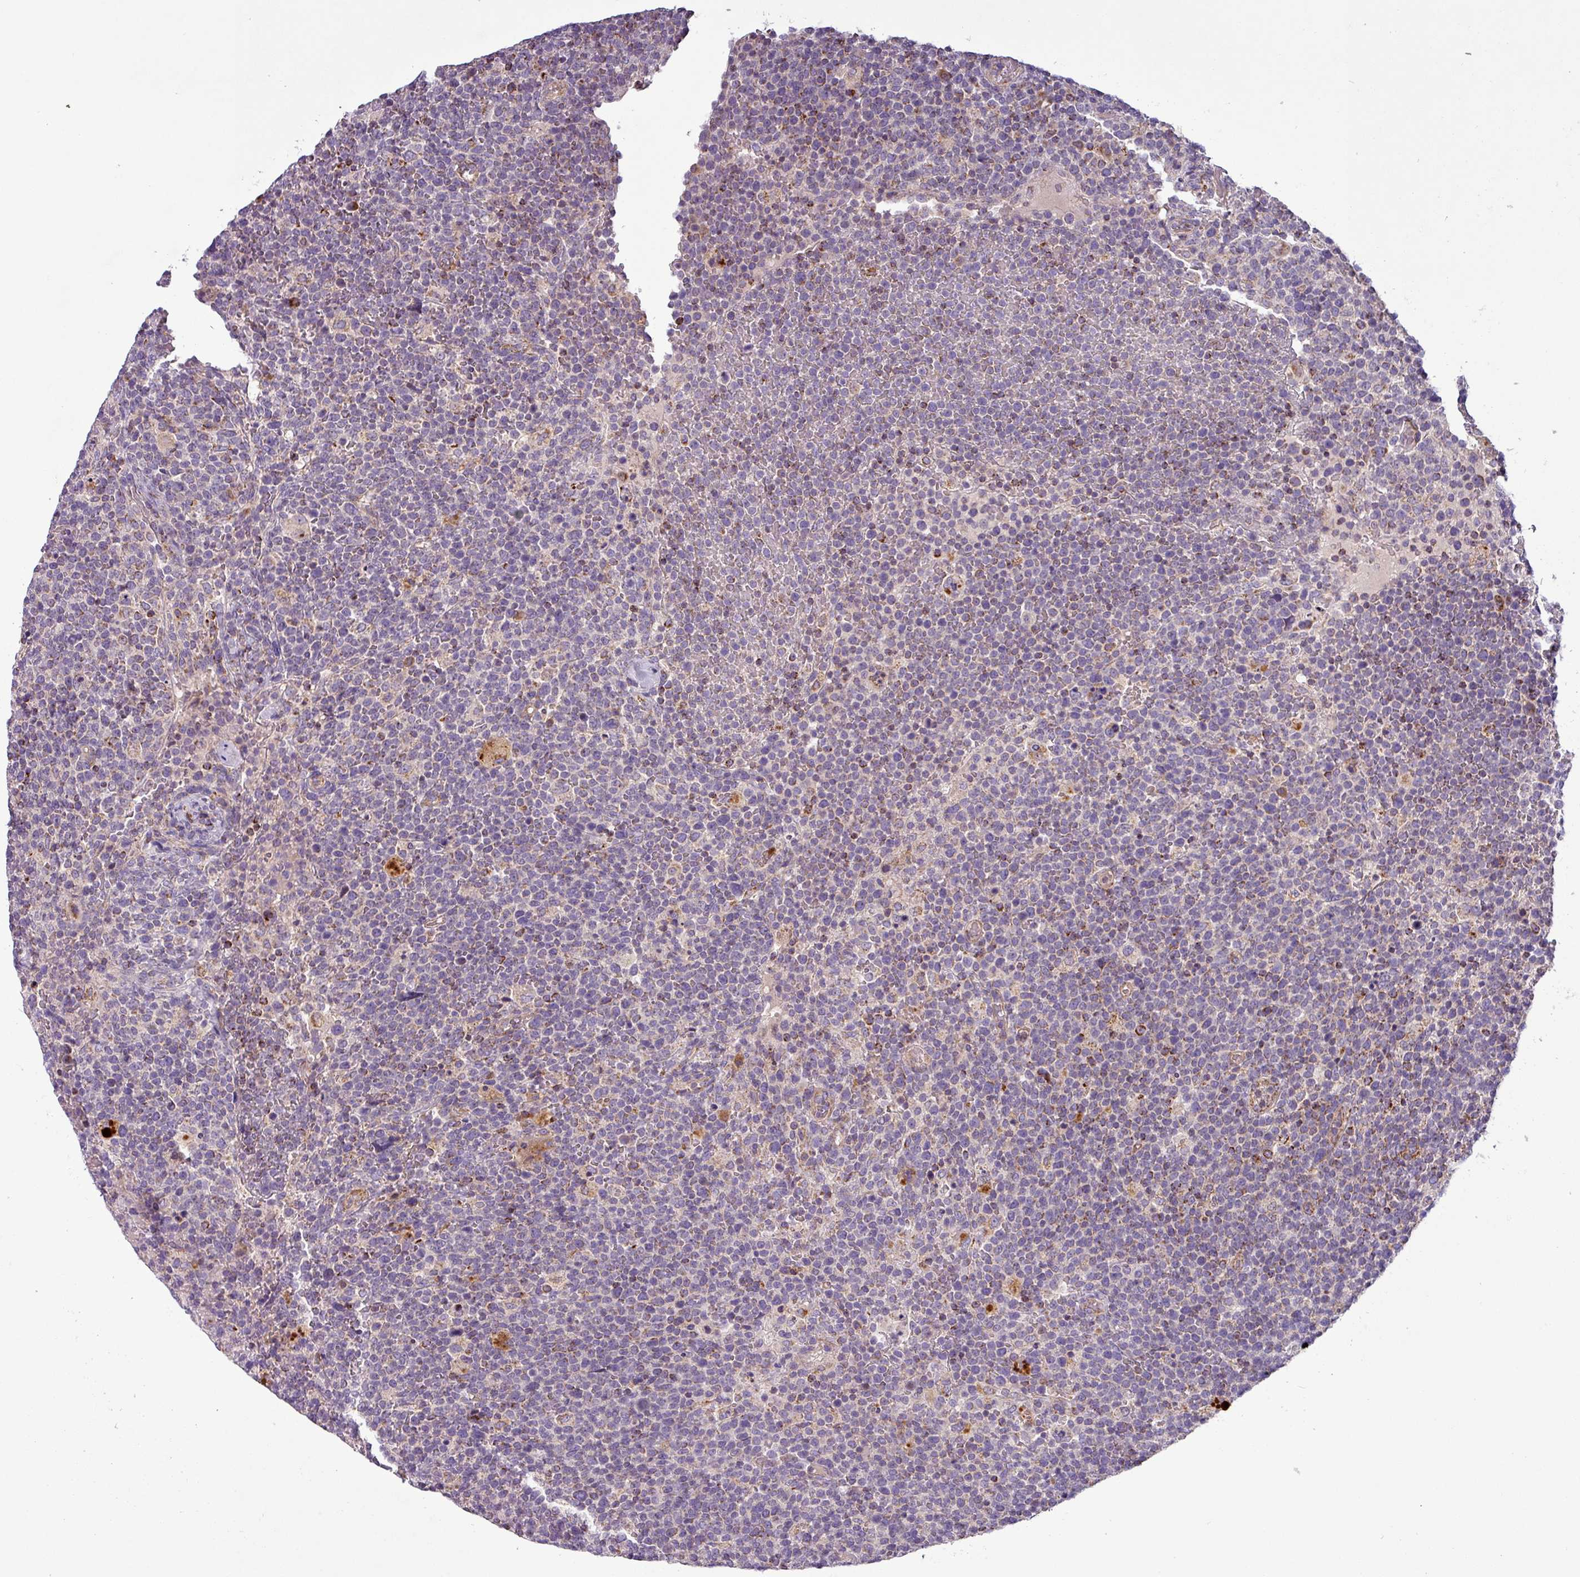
{"staining": {"intensity": "weak", "quantity": "25%-75%", "location": "cytoplasmic/membranous"}, "tissue": "lymphoma", "cell_type": "Tumor cells", "image_type": "cancer", "snomed": [{"axis": "morphology", "description": "Malignant lymphoma, non-Hodgkin's type, High grade"}, {"axis": "topography", "description": "Lymph node"}], "caption": "Weak cytoplasmic/membranous protein expression is seen in approximately 25%-75% of tumor cells in lymphoma.", "gene": "PNMA6A", "patient": {"sex": "male", "age": 61}}